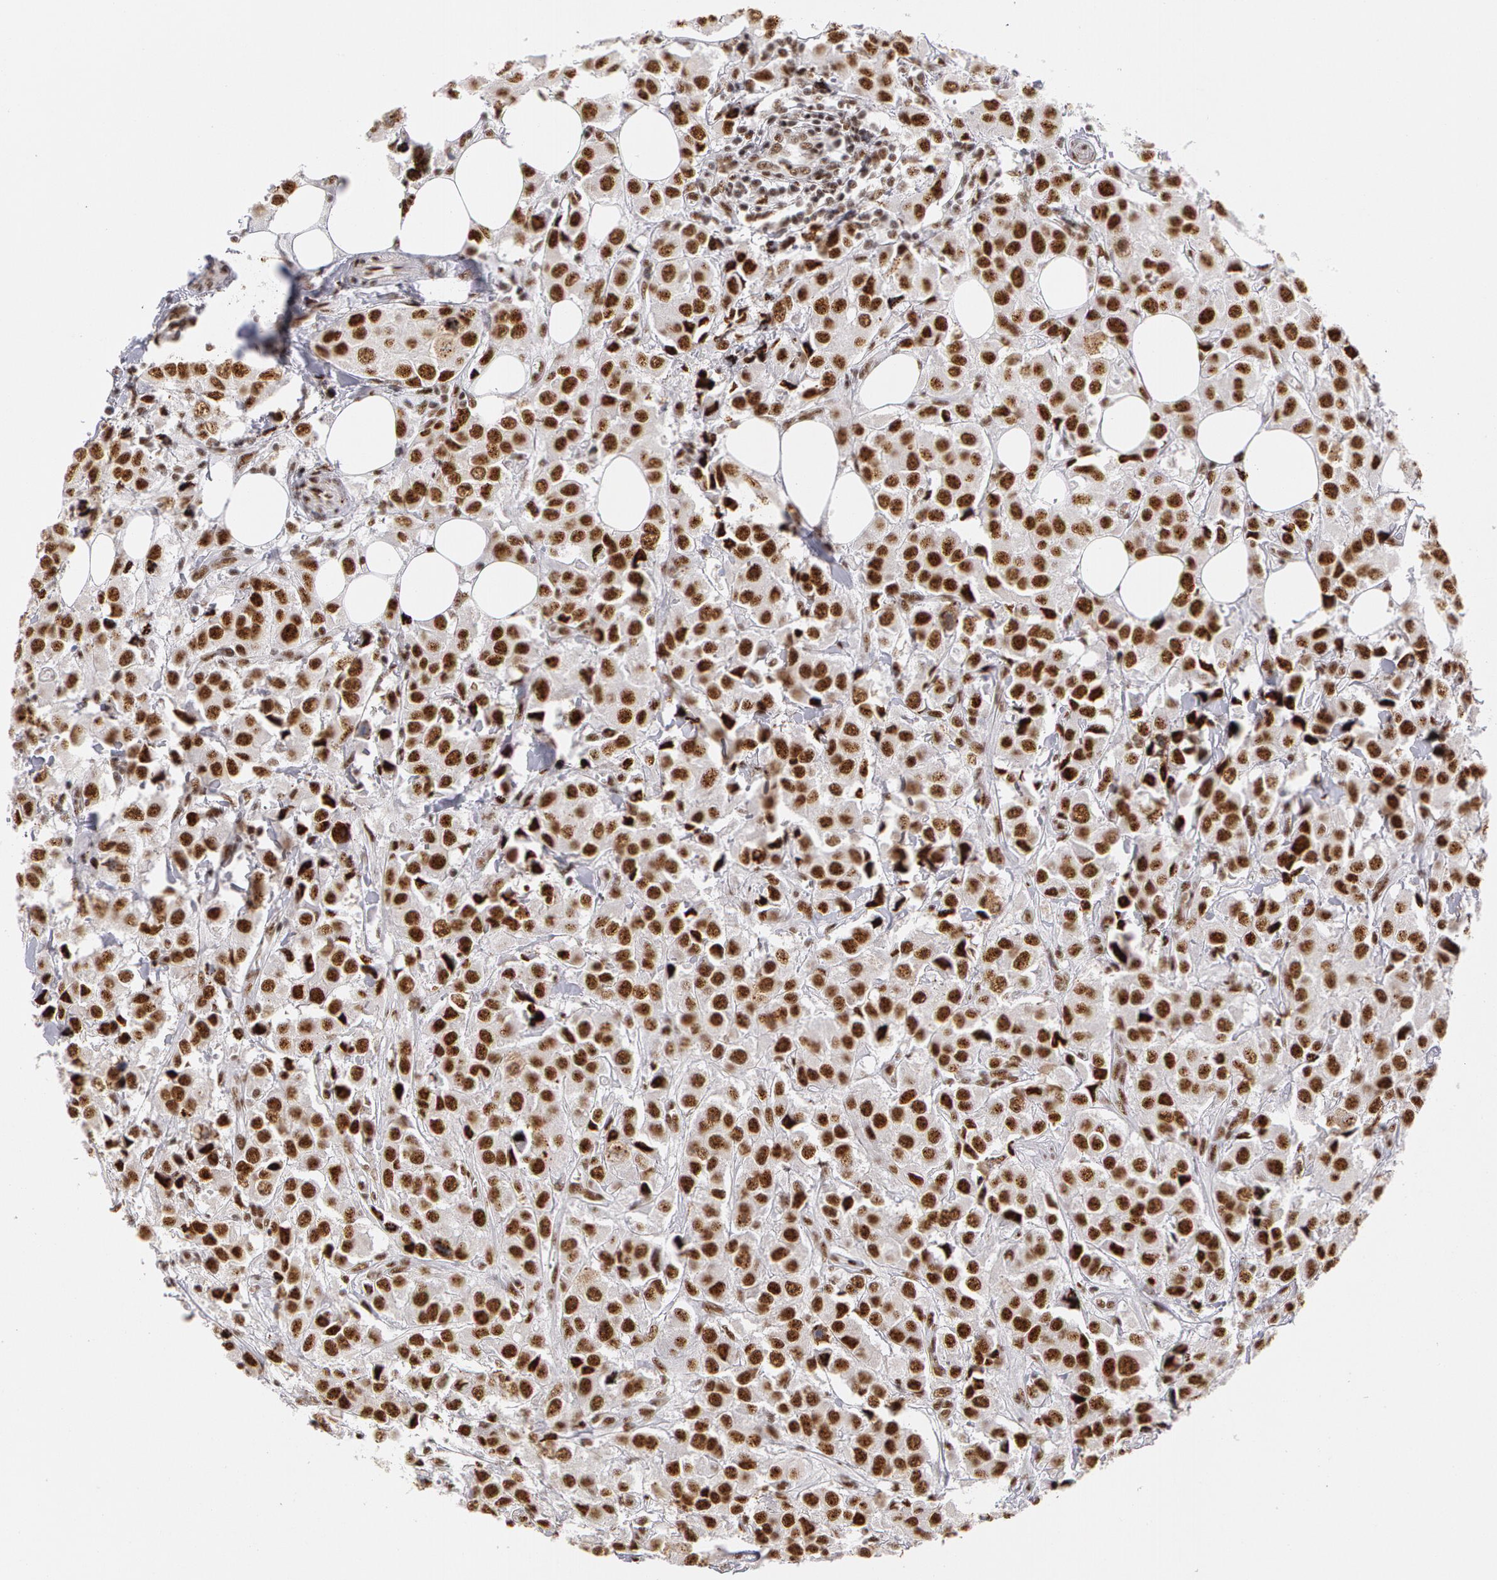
{"staining": {"intensity": "moderate", "quantity": ">75%", "location": "nuclear"}, "tissue": "breast cancer", "cell_type": "Tumor cells", "image_type": "cancer", "snomed": [{"axis": "morphology", "description": "Duct carcinoma"}, {"axis": "topography", "description": "Breast"}], "caption": "This is a micrograph of immunohistochemistry (IHC) staining of breast intraductal carcinoma, which shows moderate positivity in the nuclear of tumor cells.", "gene": "PNN", "patient": {"sex": "female", "age": 58}}